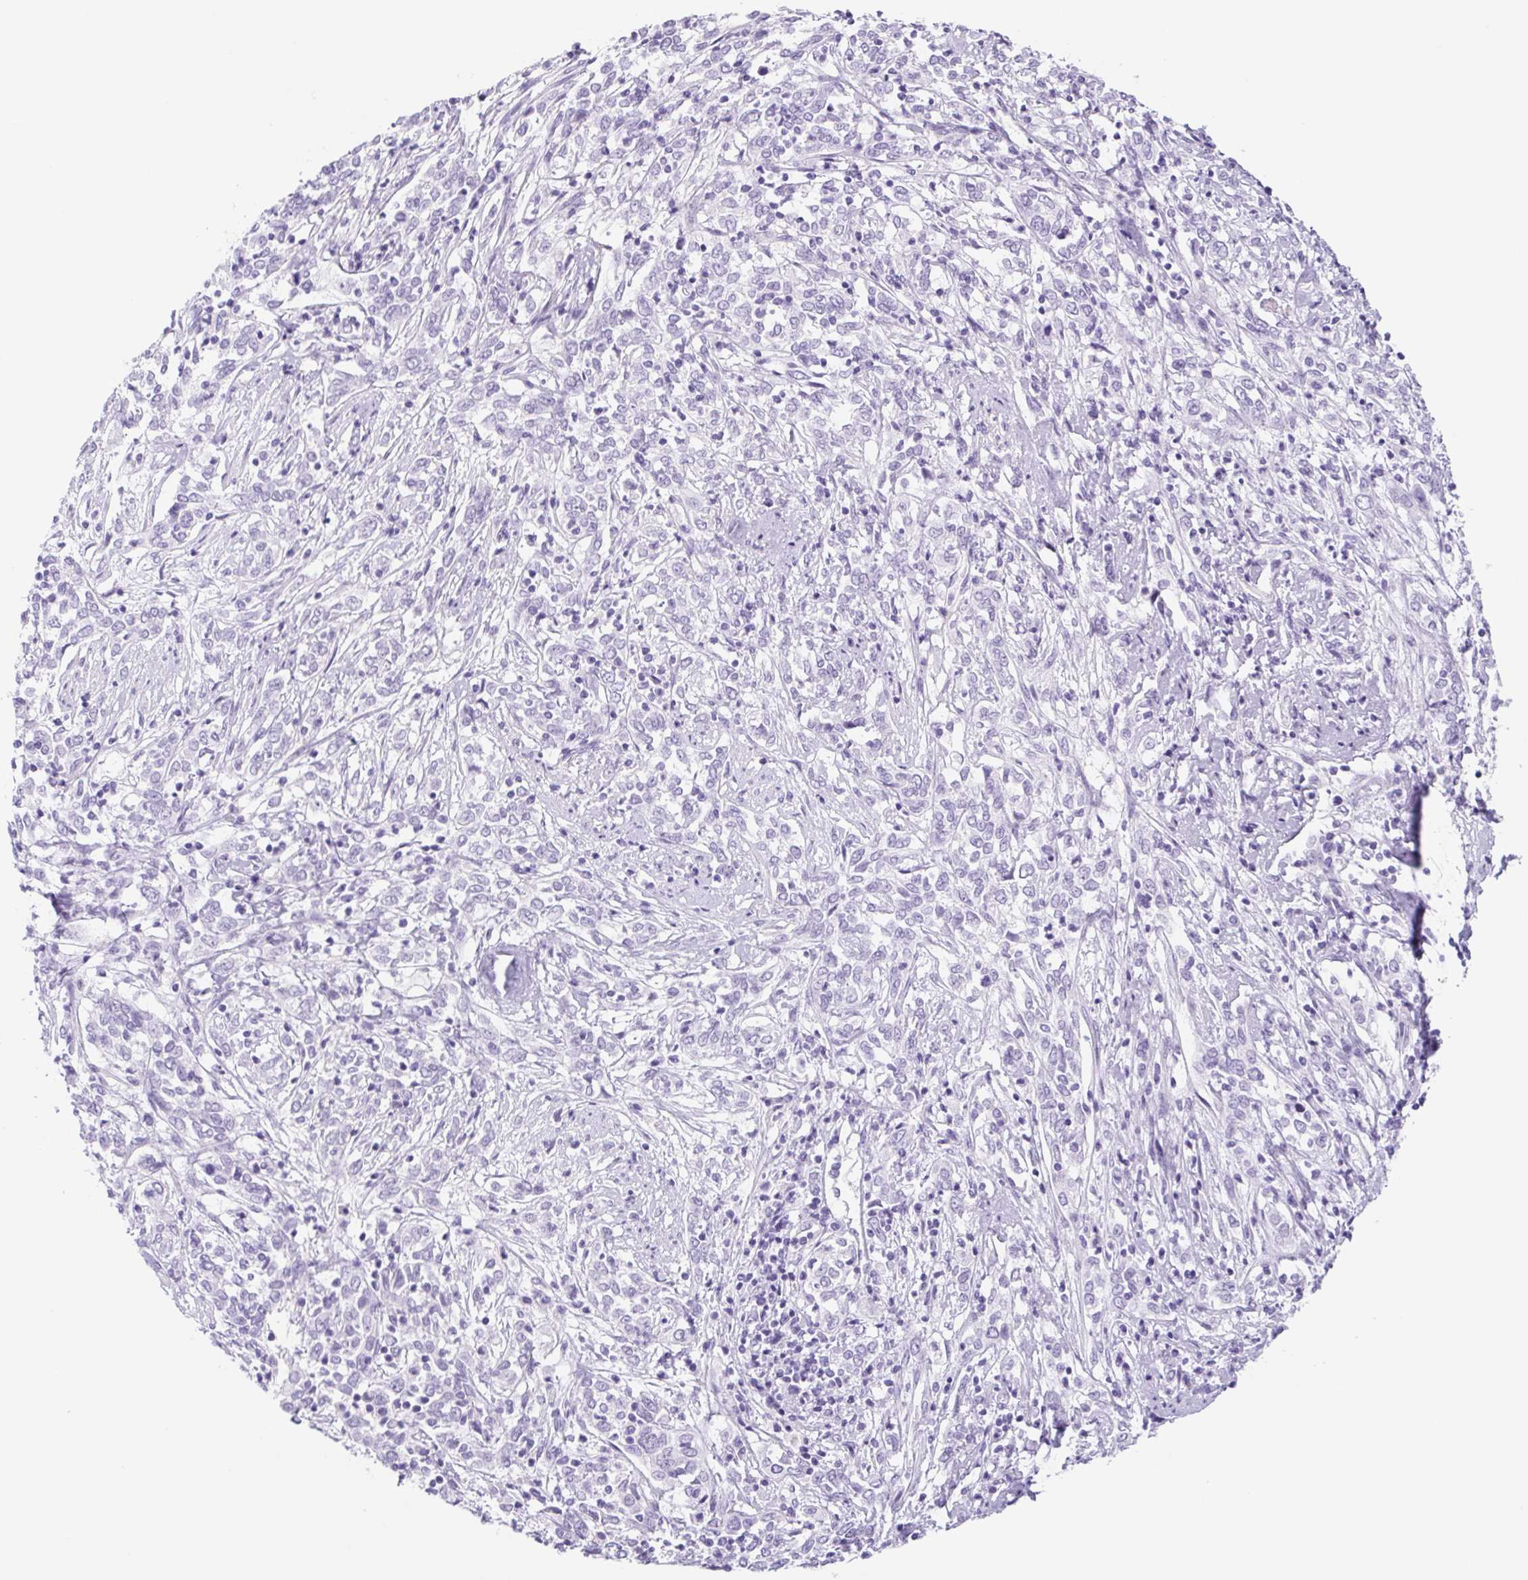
{"staining": {"intensity": "negative", "quantity": "none", "location": "none"}, "tissue": "cervical cancer", "cell_type": "Tumor cells", "image_type": "cancer", "snomed": [{"axis": "morphology", "description": "Adenocarcinoma, NOS"}, {"axis": "topography", "description": "Cervix"}], "caption": "Human adenocarcinoma (cervical) stained for a protein using immunohistochemistry displays no positivity in tumor cells.", "gene": "CYP21A2", "patient": {"sex": "female", "age": 40}}